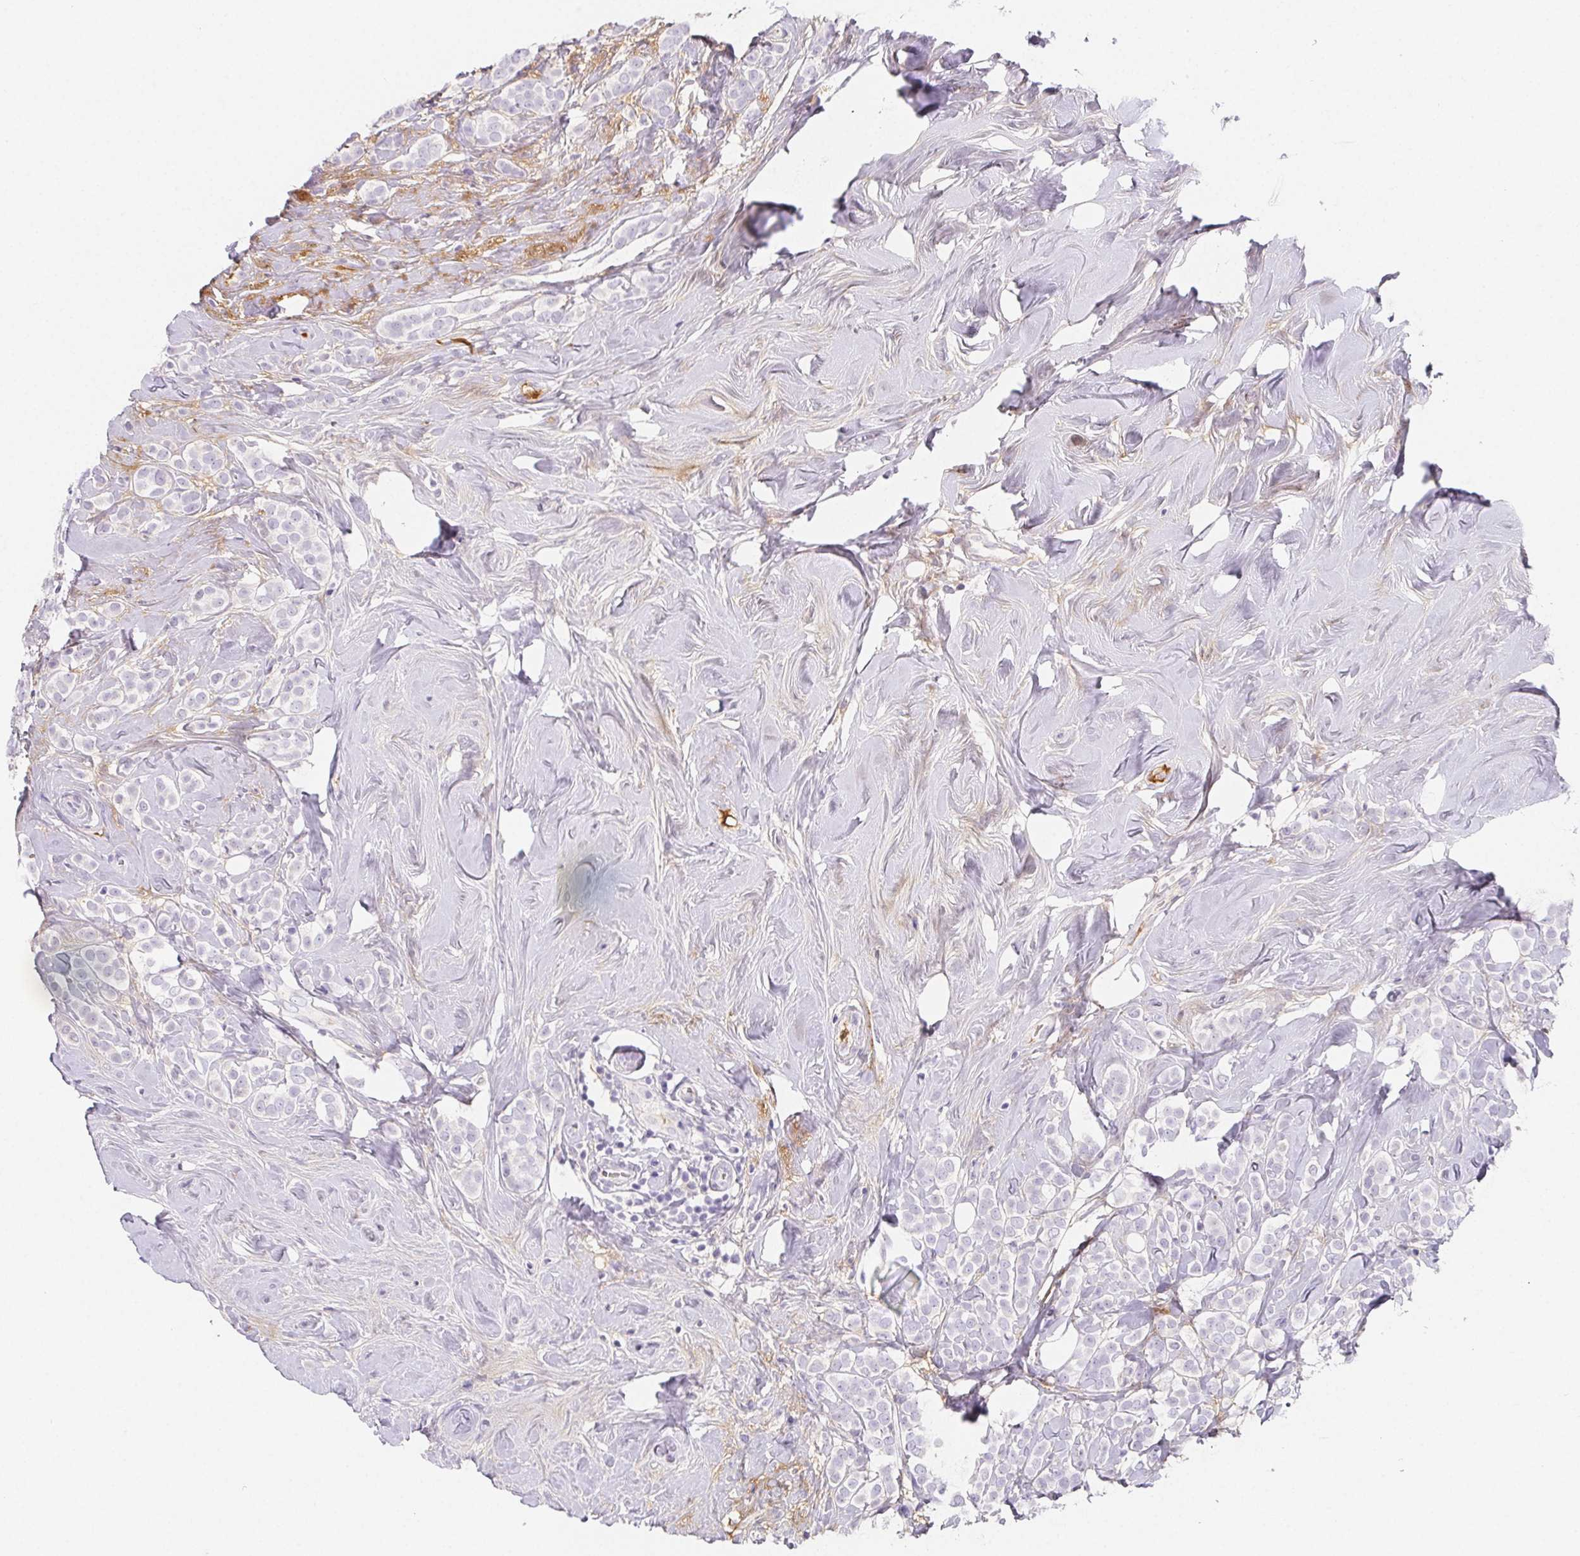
{"staining": {"intensity": "negative", "quantity": "none", "location": "none"}, "tissue": "breast cancer", "cell_type": "Tumor cells", "image_type": "cancer", "snomed": [{"axis": "morphology", "description": "Lobular carcinoma"}, {"axis": "topography", "description": "Breast"}], "caption": "DAB immunohistochemical staining of breast lobular carcinoma reveals no significant positivity in tumor cells. Nuclei are stained in blue.", "gene": "ITIH2", "patient": {"sex": "female", "age": 49}}